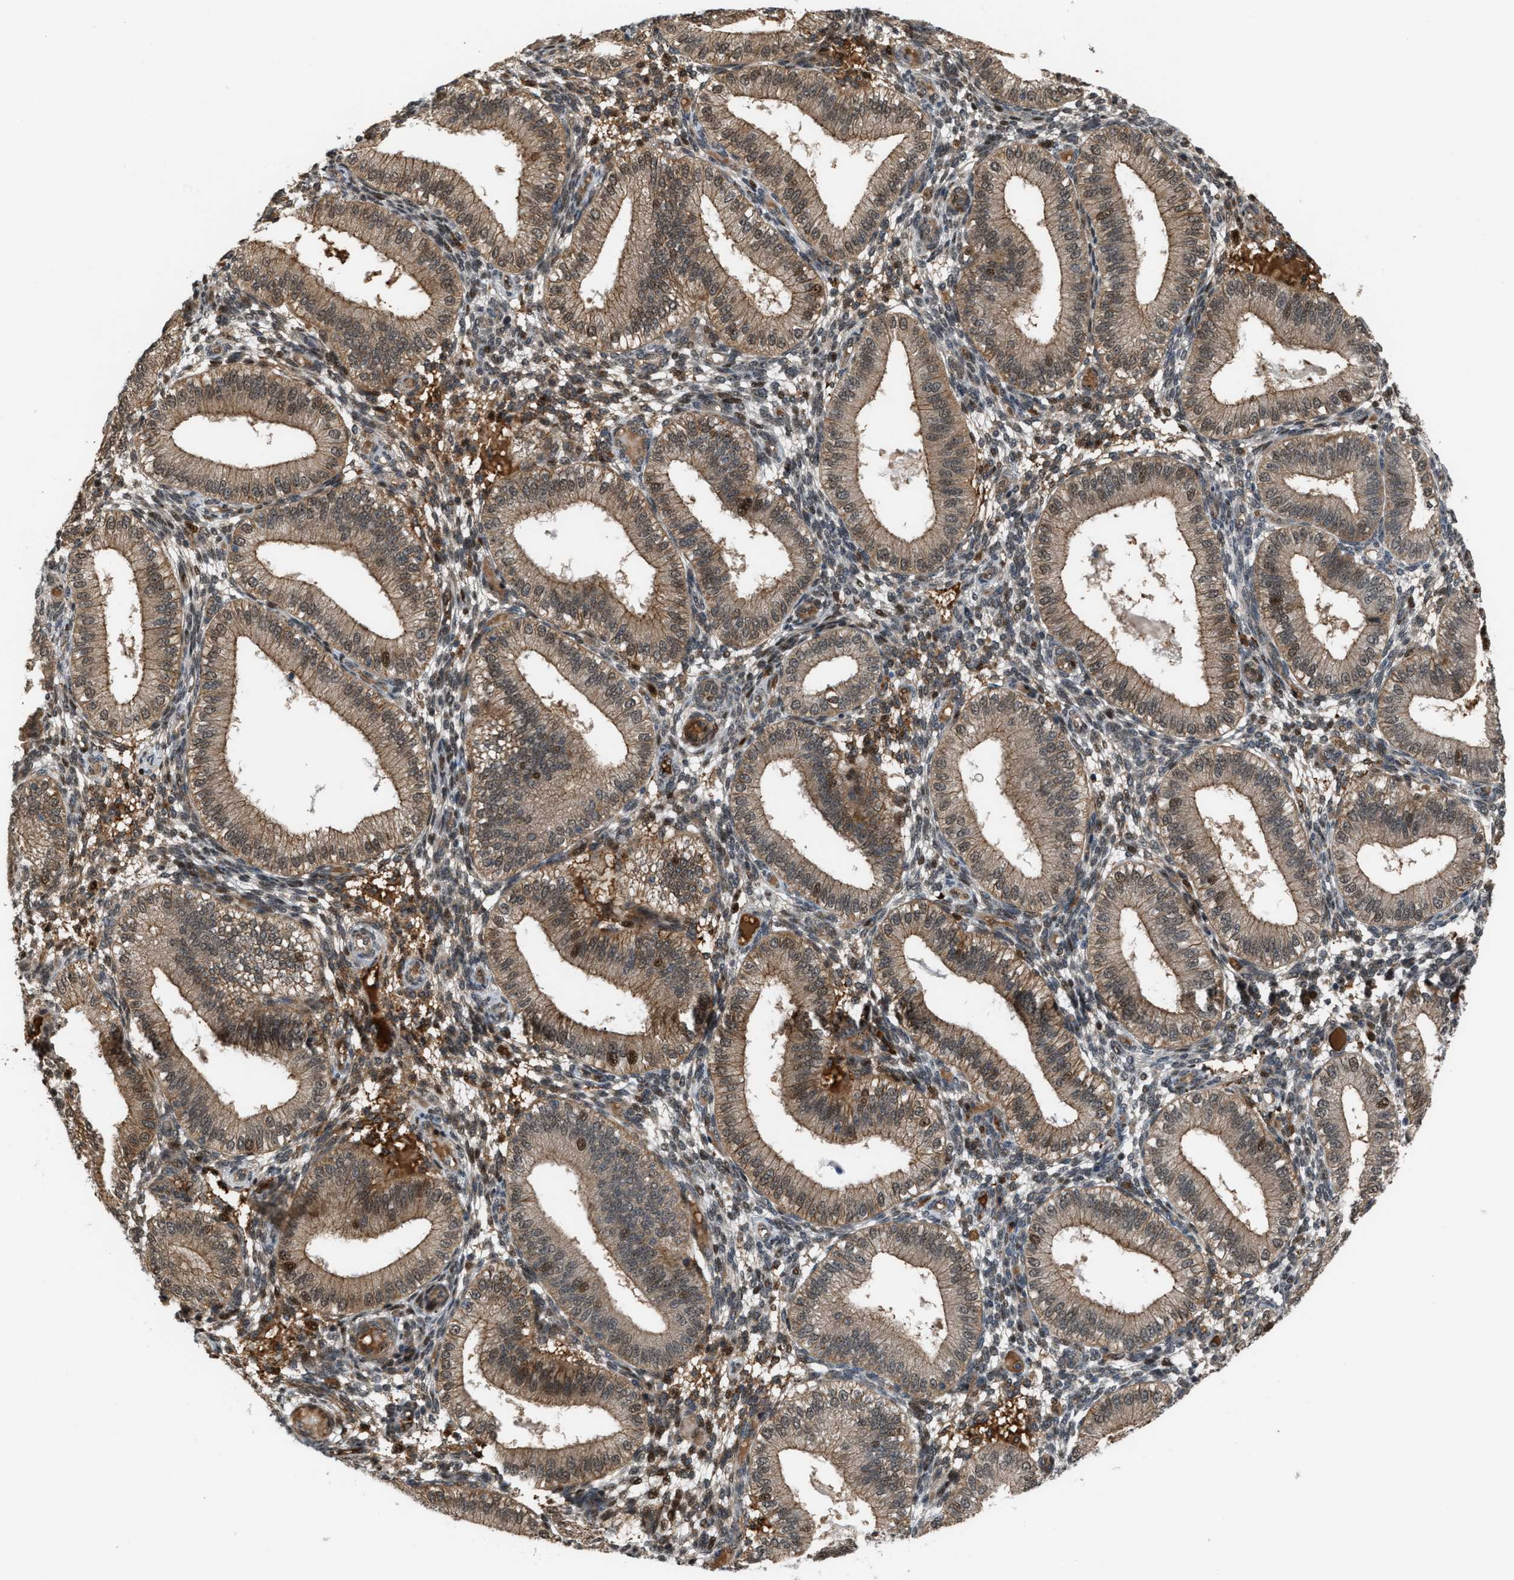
{"staining": {"intensity": "moderate", "quantity": "25%-75%", "location": "cytoplasmic/membranous,nuclear"}, "tissue": "endometrium", "cell_type": "Cells in endometrial stroma", "image_type": "normal", "snomed": [{"axis": "morphology", "description": "Normal tissue, NOS"}, {"axis": "topography", "description": "Endometrium"}], "caption": "An image of human endometrium stained for a protein exhibits moderate cytoplasmic/membranous,nuclear brown staining in cells in endometrial stroma. (brown staining indicates protein expression, while blue staining denotes nuclei).", "gene": "RFFL", "patient": {"sex": "female", "age": 39}}